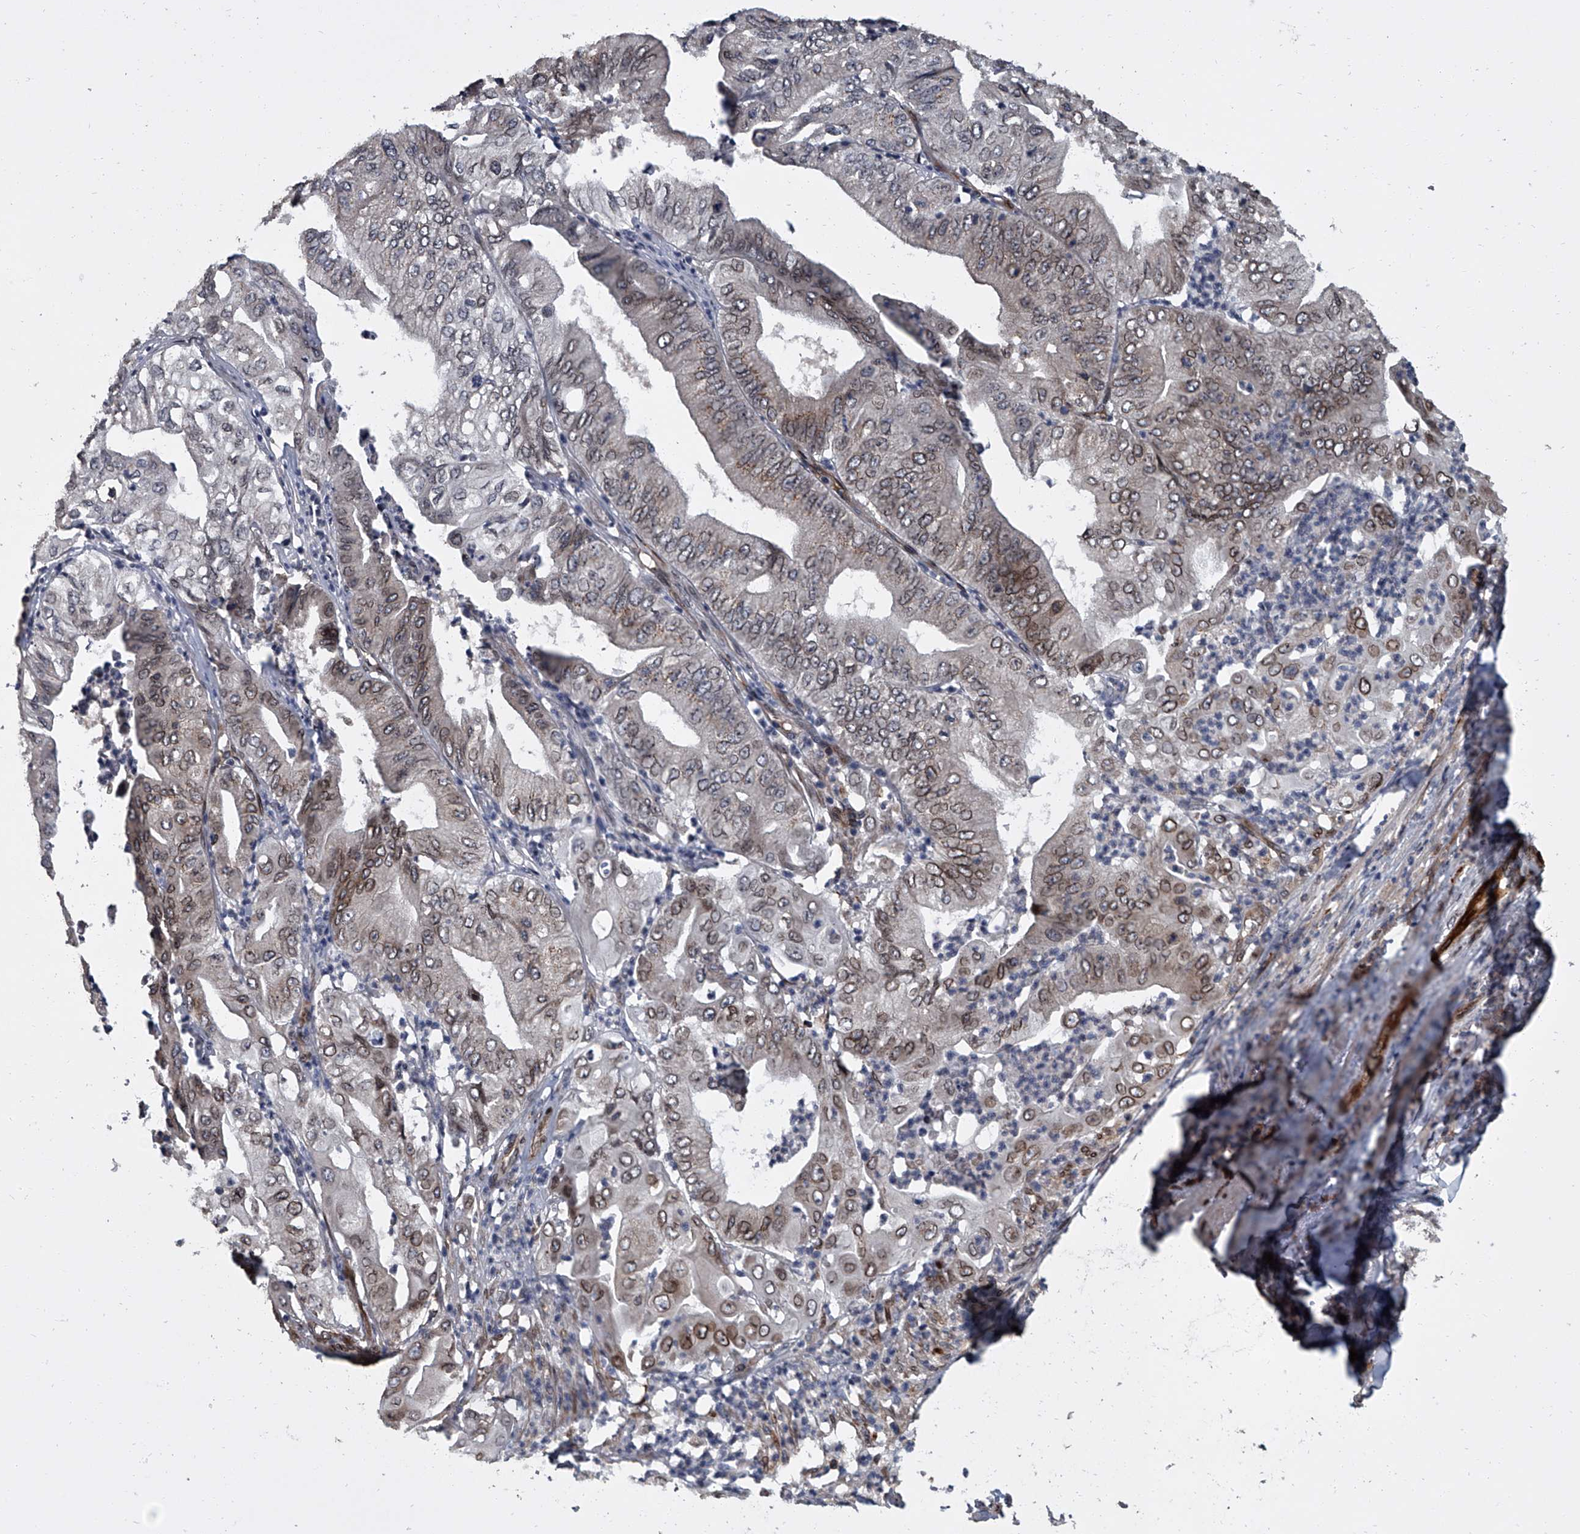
{"staining": {"intensity": "moderate", "quantity": "25%-75%", "location": "cytoplasmic/membranous,nuclear"}, "tissue": "pancreatic cancer", "cell_type": "Tumor cells", "image_type": "cancer", "snomed": [{"axis": "morphology", "description": "Adenocarcinoma, NOS"}, {"axis": "topography", "description": "Pancreas"}], "caption": "Pancreatic adenocarcinoma stained for a protein exhibits moderate cytoplasmic/membranous and nuclear positivity in tumor cells. (brown staining indicates protein expression, while blue staining denotes nuclei).", "gene": "LRRC8C", "patient": {"sex": "female", "age": 77}}